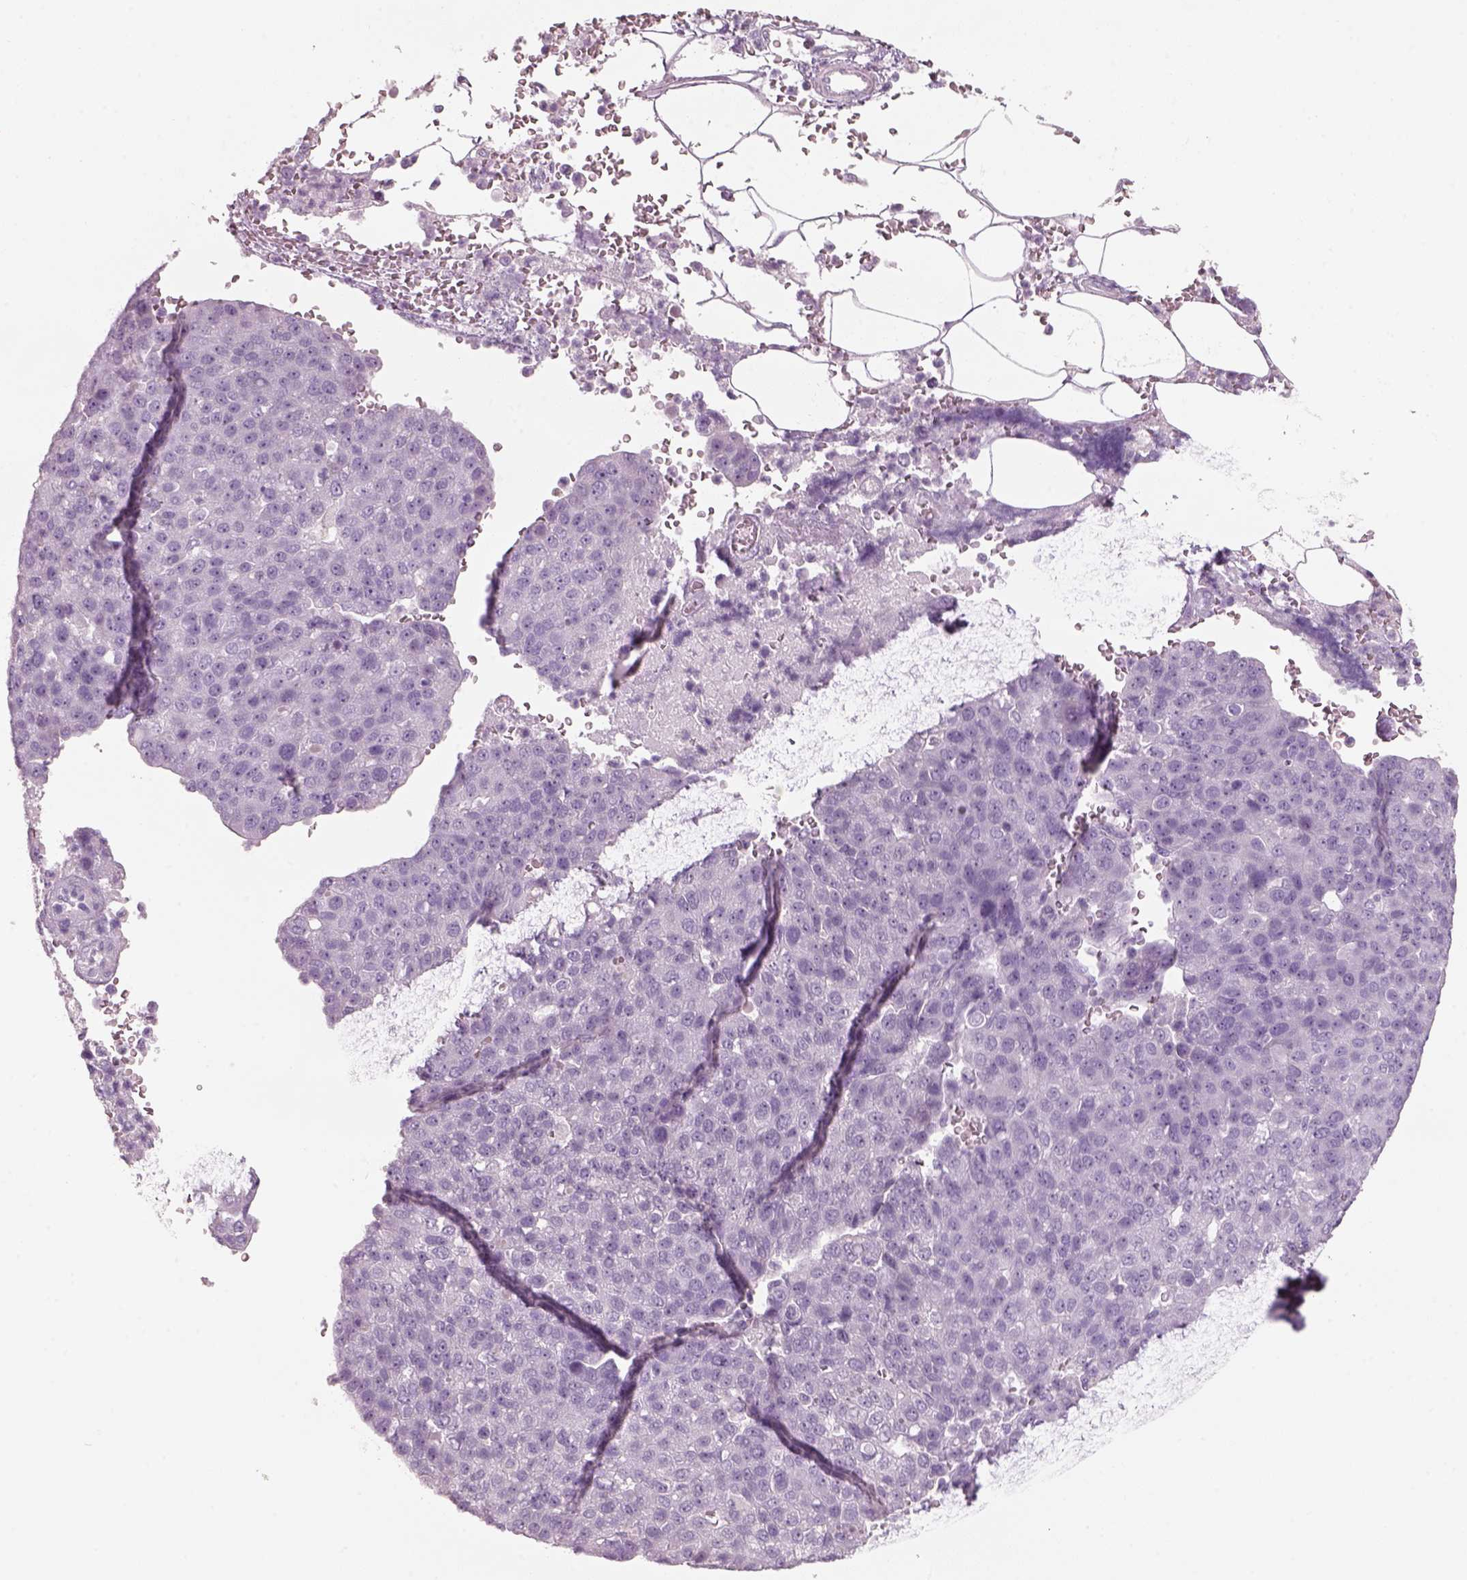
{"staining": {"intensity": "negative", "quantity": "none", "location": "none"}, "tissue": "pancreatic cancer", "cell_type": "Tumor cells", "image_type": "cancer", "snomed": [{"axis": "morphology", "description": "Adenocarcinoma, NOS"}, {"axis": "topography", "description": "Pancreas"}], "caption": "Immunohistochemistry (IHC) photomicrograph of neoplastic tissue: adenocarcinoma (pancreatic) stained with DAB shows no significant protein expression in tumor cells.", "gene": "SLC6A2", "patient": {"sex": "female", "age": 61}}